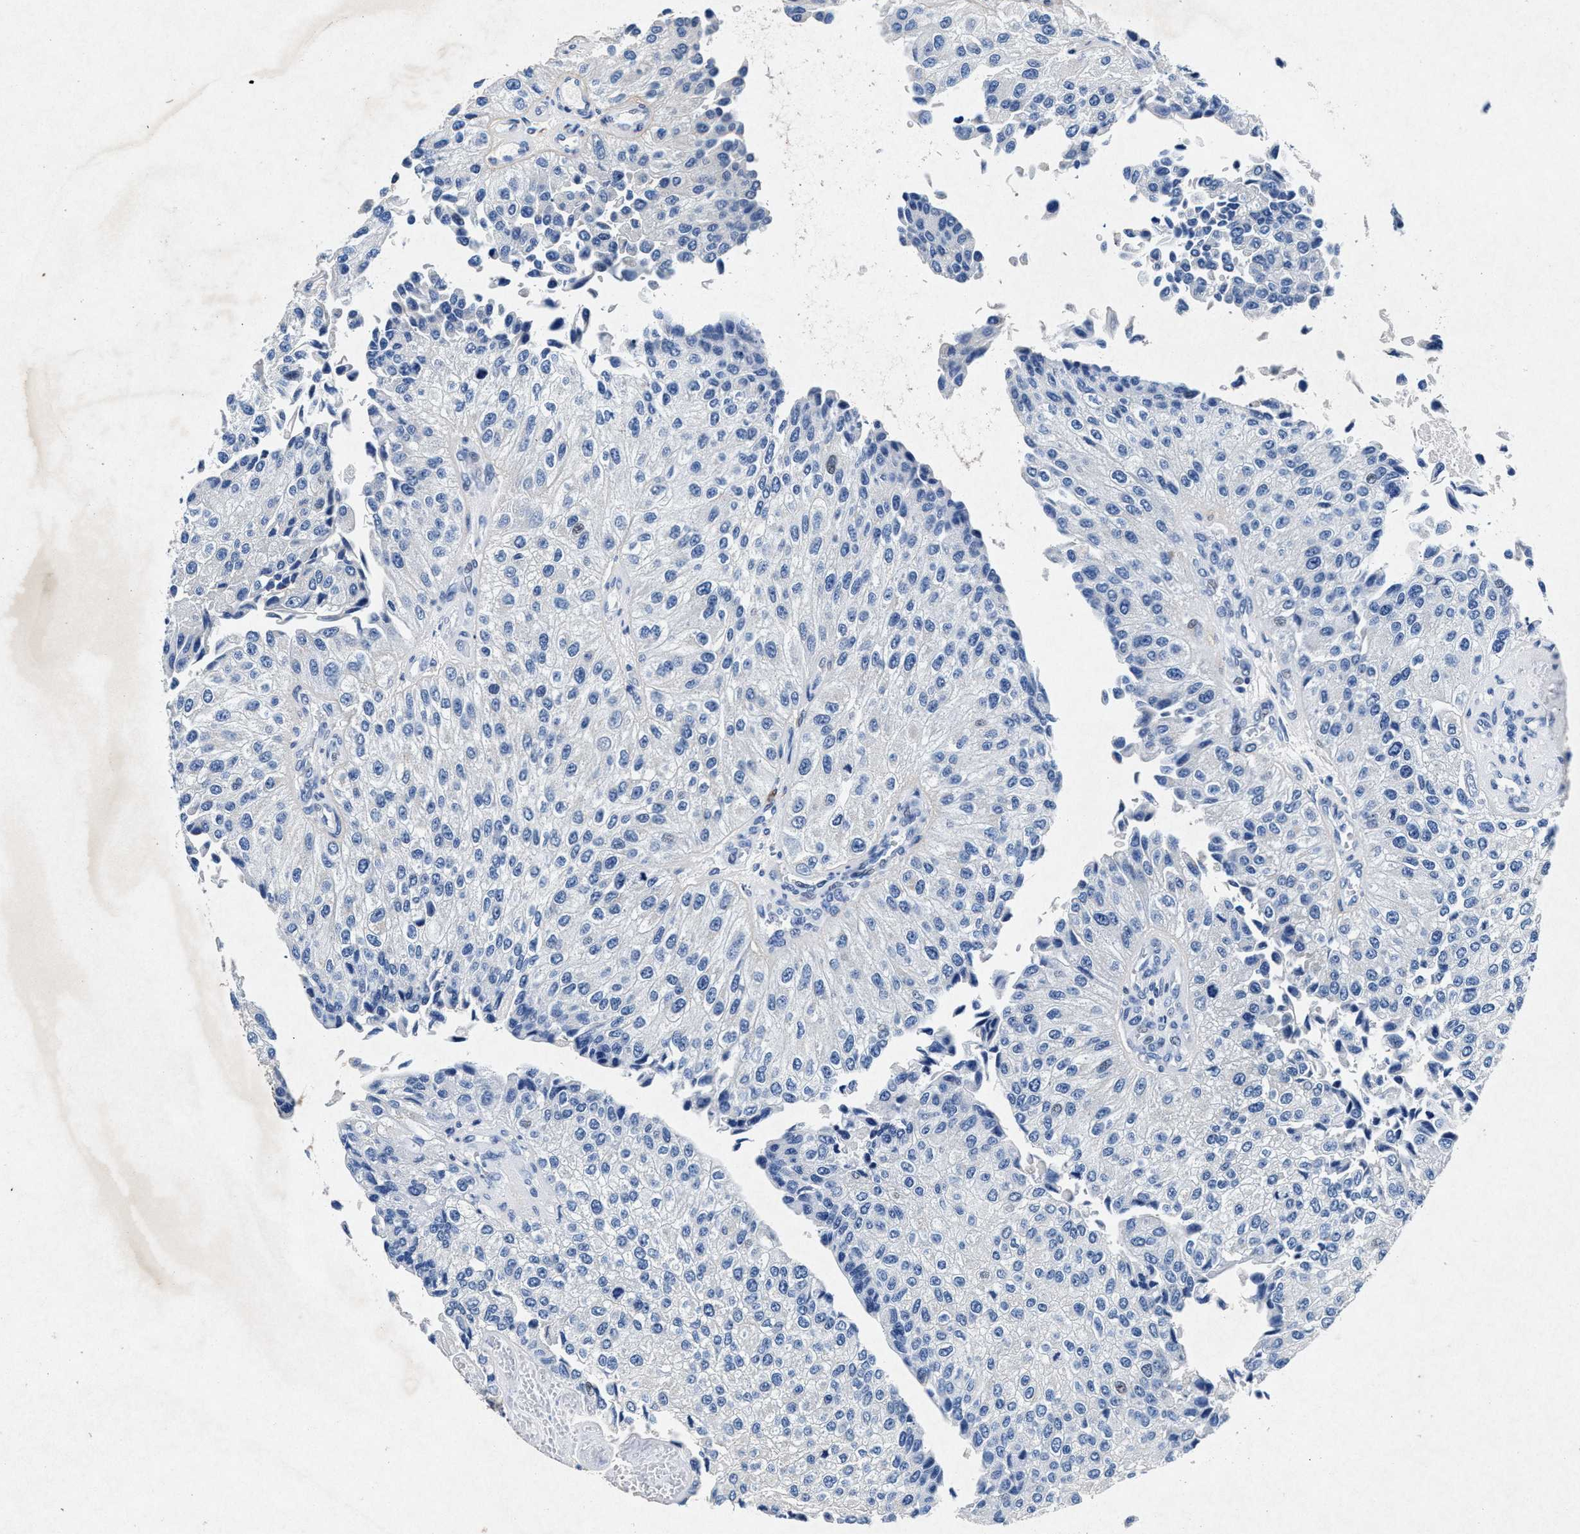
{"staining": {"intensity": "negative", "quantity": "none", "location": "none"}, "tissue": "urothelial cancer", "cell_type": "Tumor cells", "image_type": "cancer", "snomed": [{"axis": "morphology", "description": "Urothelial carcinoma, High grade"}, {"axis": "topography", "description": "Kidney"}, {"axis": "topography", "description": "Urinary bladder"}], "caption": "Immunohistochemistry of urothelial cancer reveals no expression in tumor cells.", "gene": "MAP6", "patient": {"sex": "male", "age": 77}}